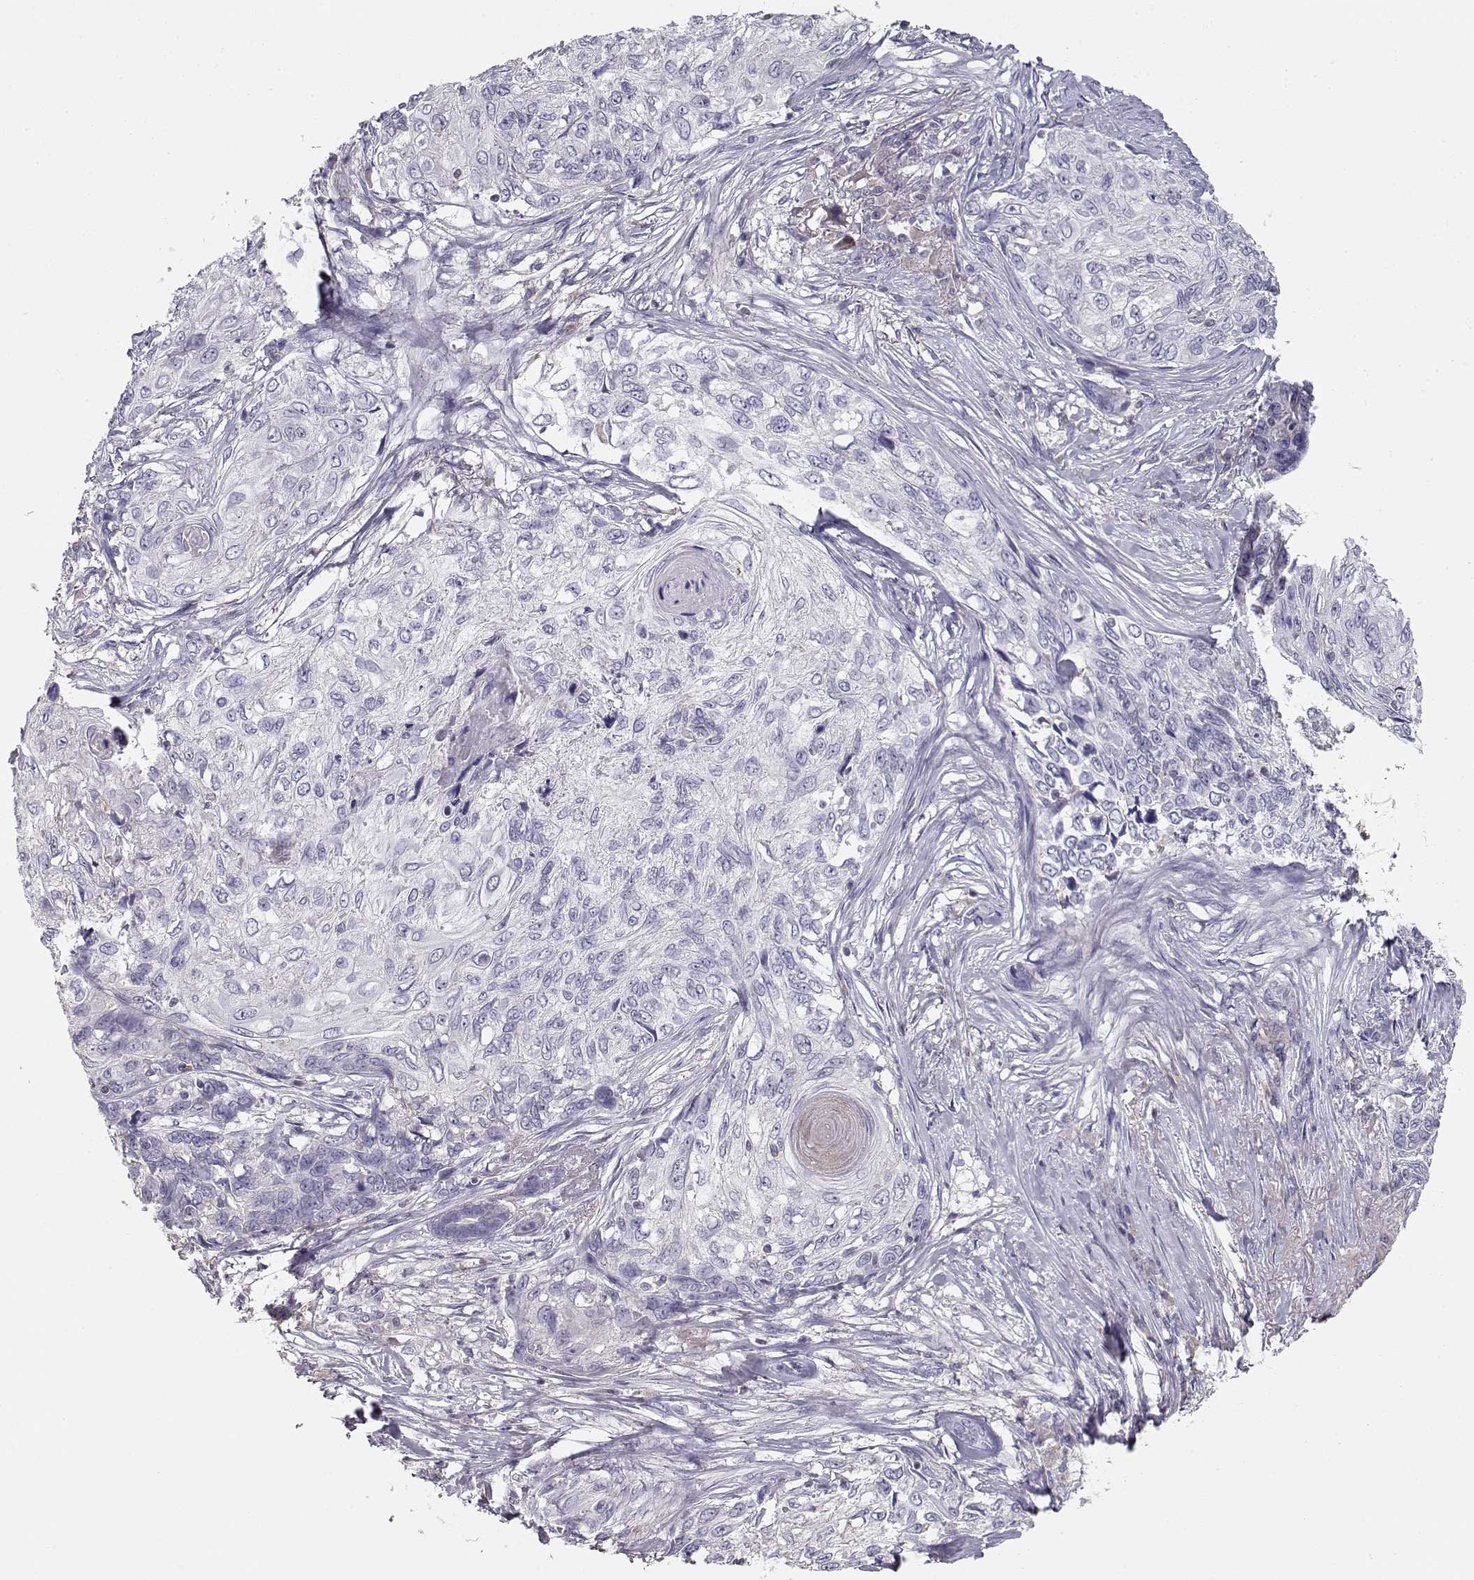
{"staining": {"intensity": "negative", "quantity": "none", "location": "none"}, "tissue": "skin cancer", "cell_type": "Tumor cells", "image_type": "cancer", "snomed": [{"axis": "morphology", "description": "Squamous cell carcinoma, NOS"}, {"axis": "topography", "description": "Skin"}], "caption": "Protein analysis of squamous cell carcinoma (skin) displays no significant positivity in tumor cells. (DAB (3,3'-diaminobenzidine) immunohistochemistry (IHC), high magnification).", "gene": "VAV1", "patient": {"sex": "male", "age": 92}}